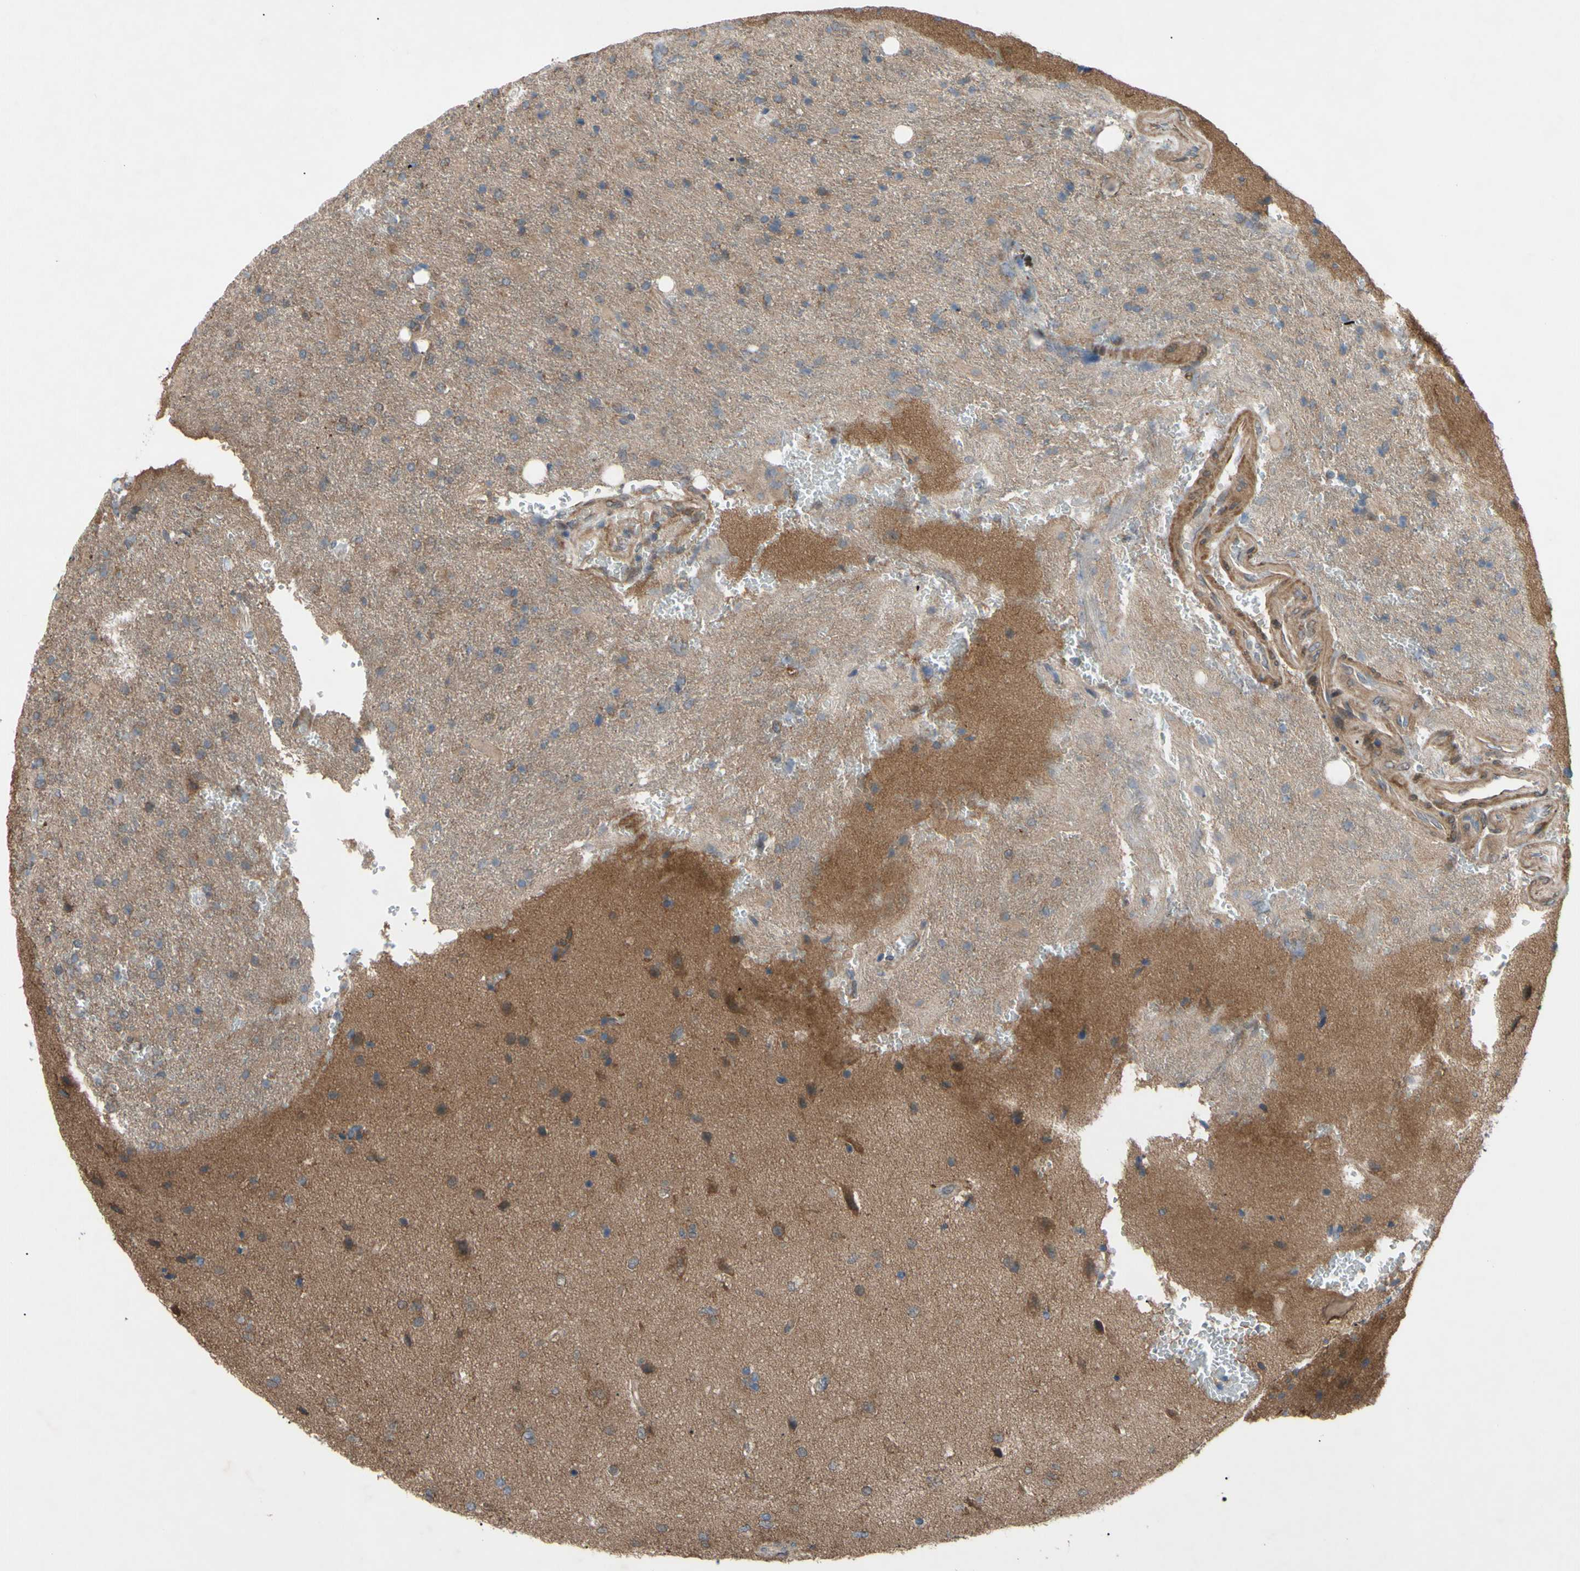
{"staining": {"intensity": "moderate", "quantity": "25%-75%", "location": "cytoplasmic/membranous"}, "tissue": "glioma", "cell_type": "Tumor cells", "image_type": "cancer", "snomed": [{"axis": "morphology", "description": "Glioma, malignant, High grade"}, {"axis": "topography", "description": "Brain"}], "caption": "About 25%-75% of tumor cells in malignant glioma (high-grade) exhibit moderate cytoplasmic/membranous protein staining as visualized by brown immunohistochemical staining.", "gene": "SVIL", "patient": {"sex": "male", "age": 71}}